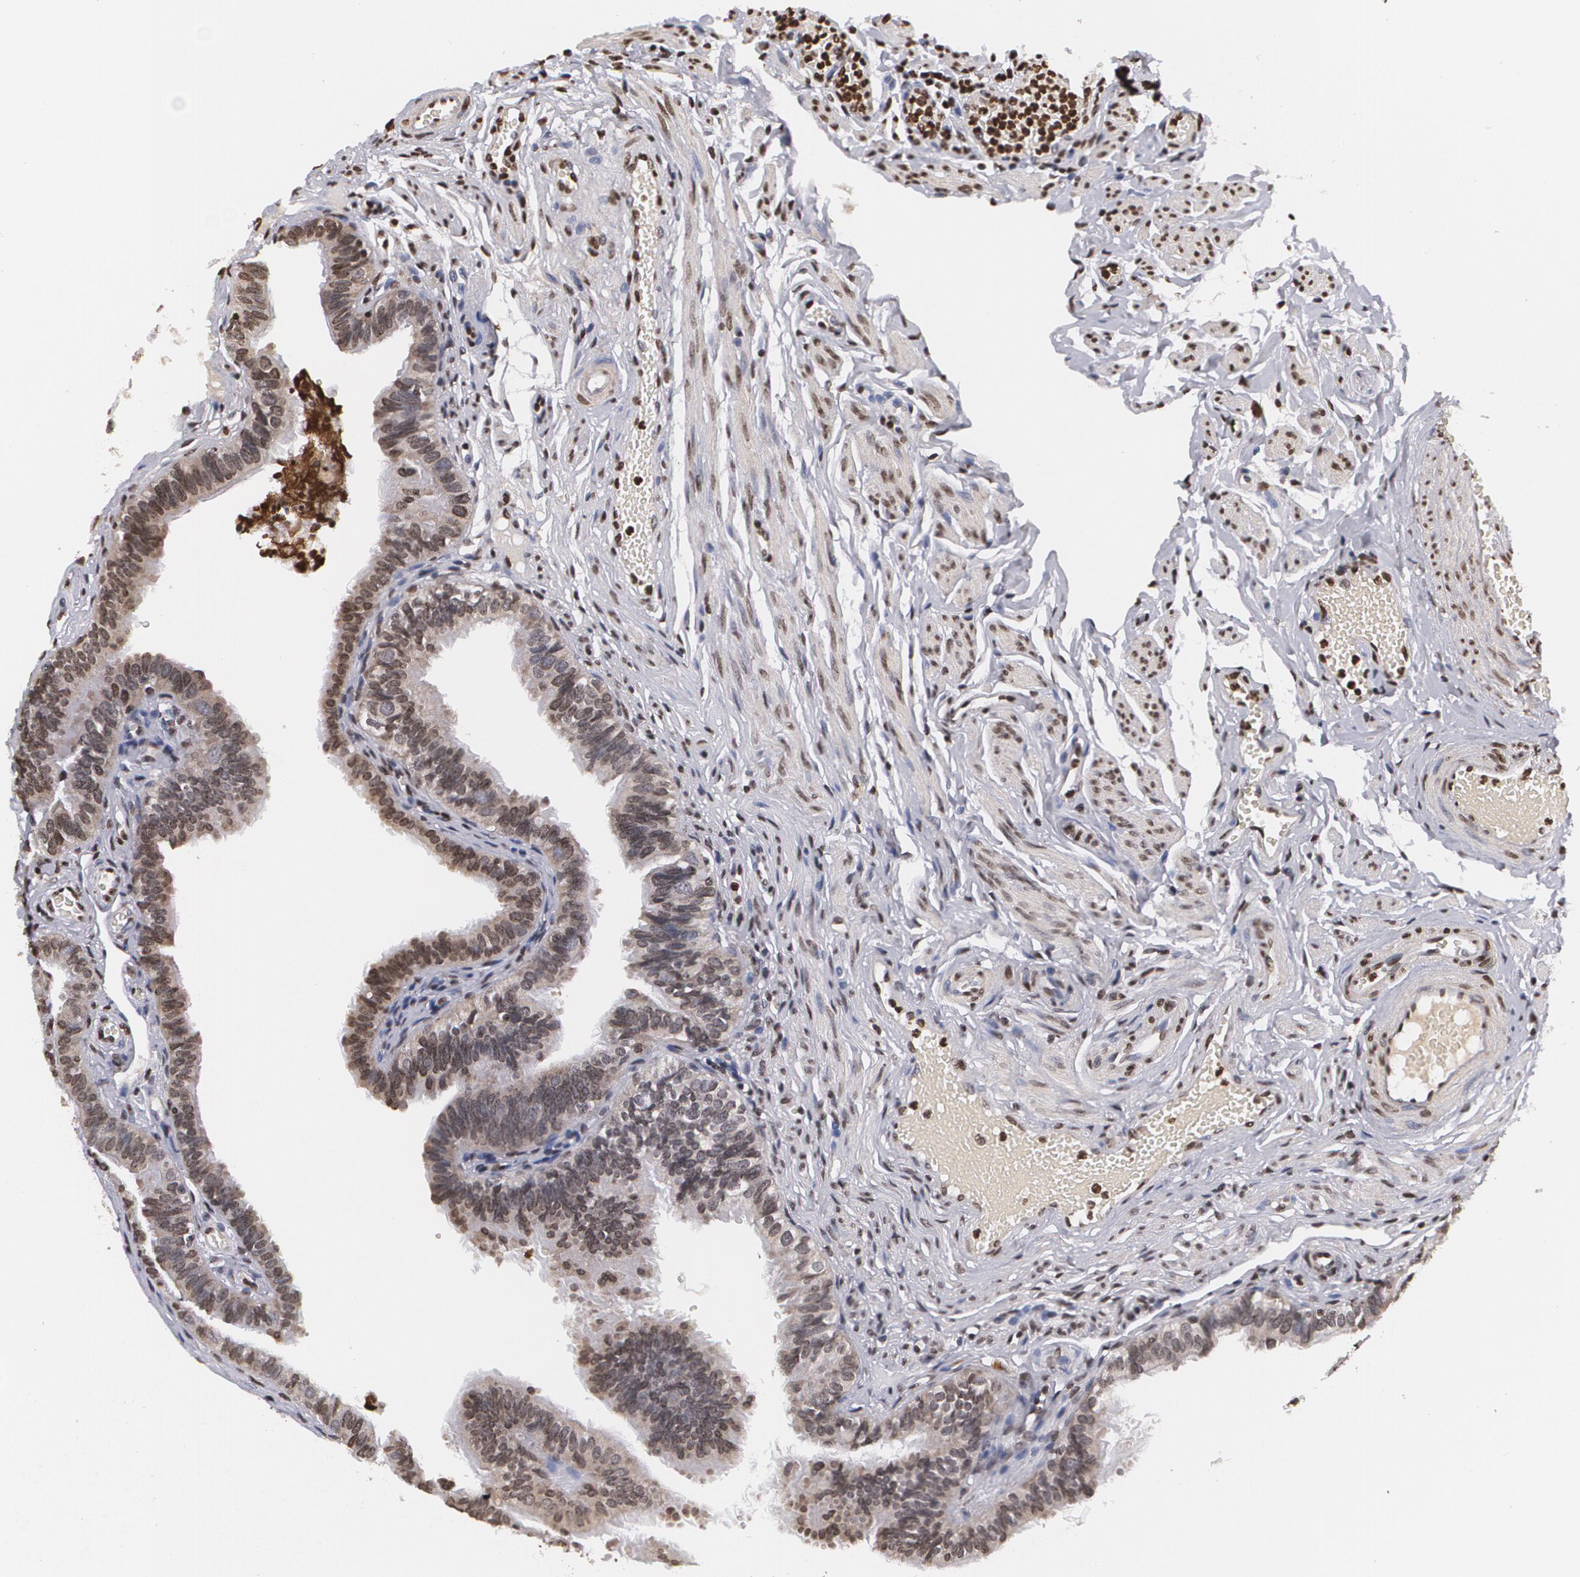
{"staining": {"intensity": "moderate", "quantity": ">75%", "location": "cytoplasmic/membranous,nuclear"}, "tissue": "fallopian tube", "cell_type": "Glandular cells", "image_type": "normal", "snomed": [{"axis": "morphology", "description": "Normal tissue, NOS"}, {"axis": "morphology", "description": "Dermoid, NOS"}, {"axis": "topography", "description": "Fallopian tube"}], "caption": "Brown immunohistochemical staining in unremarkable fallopian tube shows moderate cytoplasmic/membranous,nuclear expression in about >75% of glandular cells.", "gene": "MVP", "patient": {"sex": "female", "age": 33}}